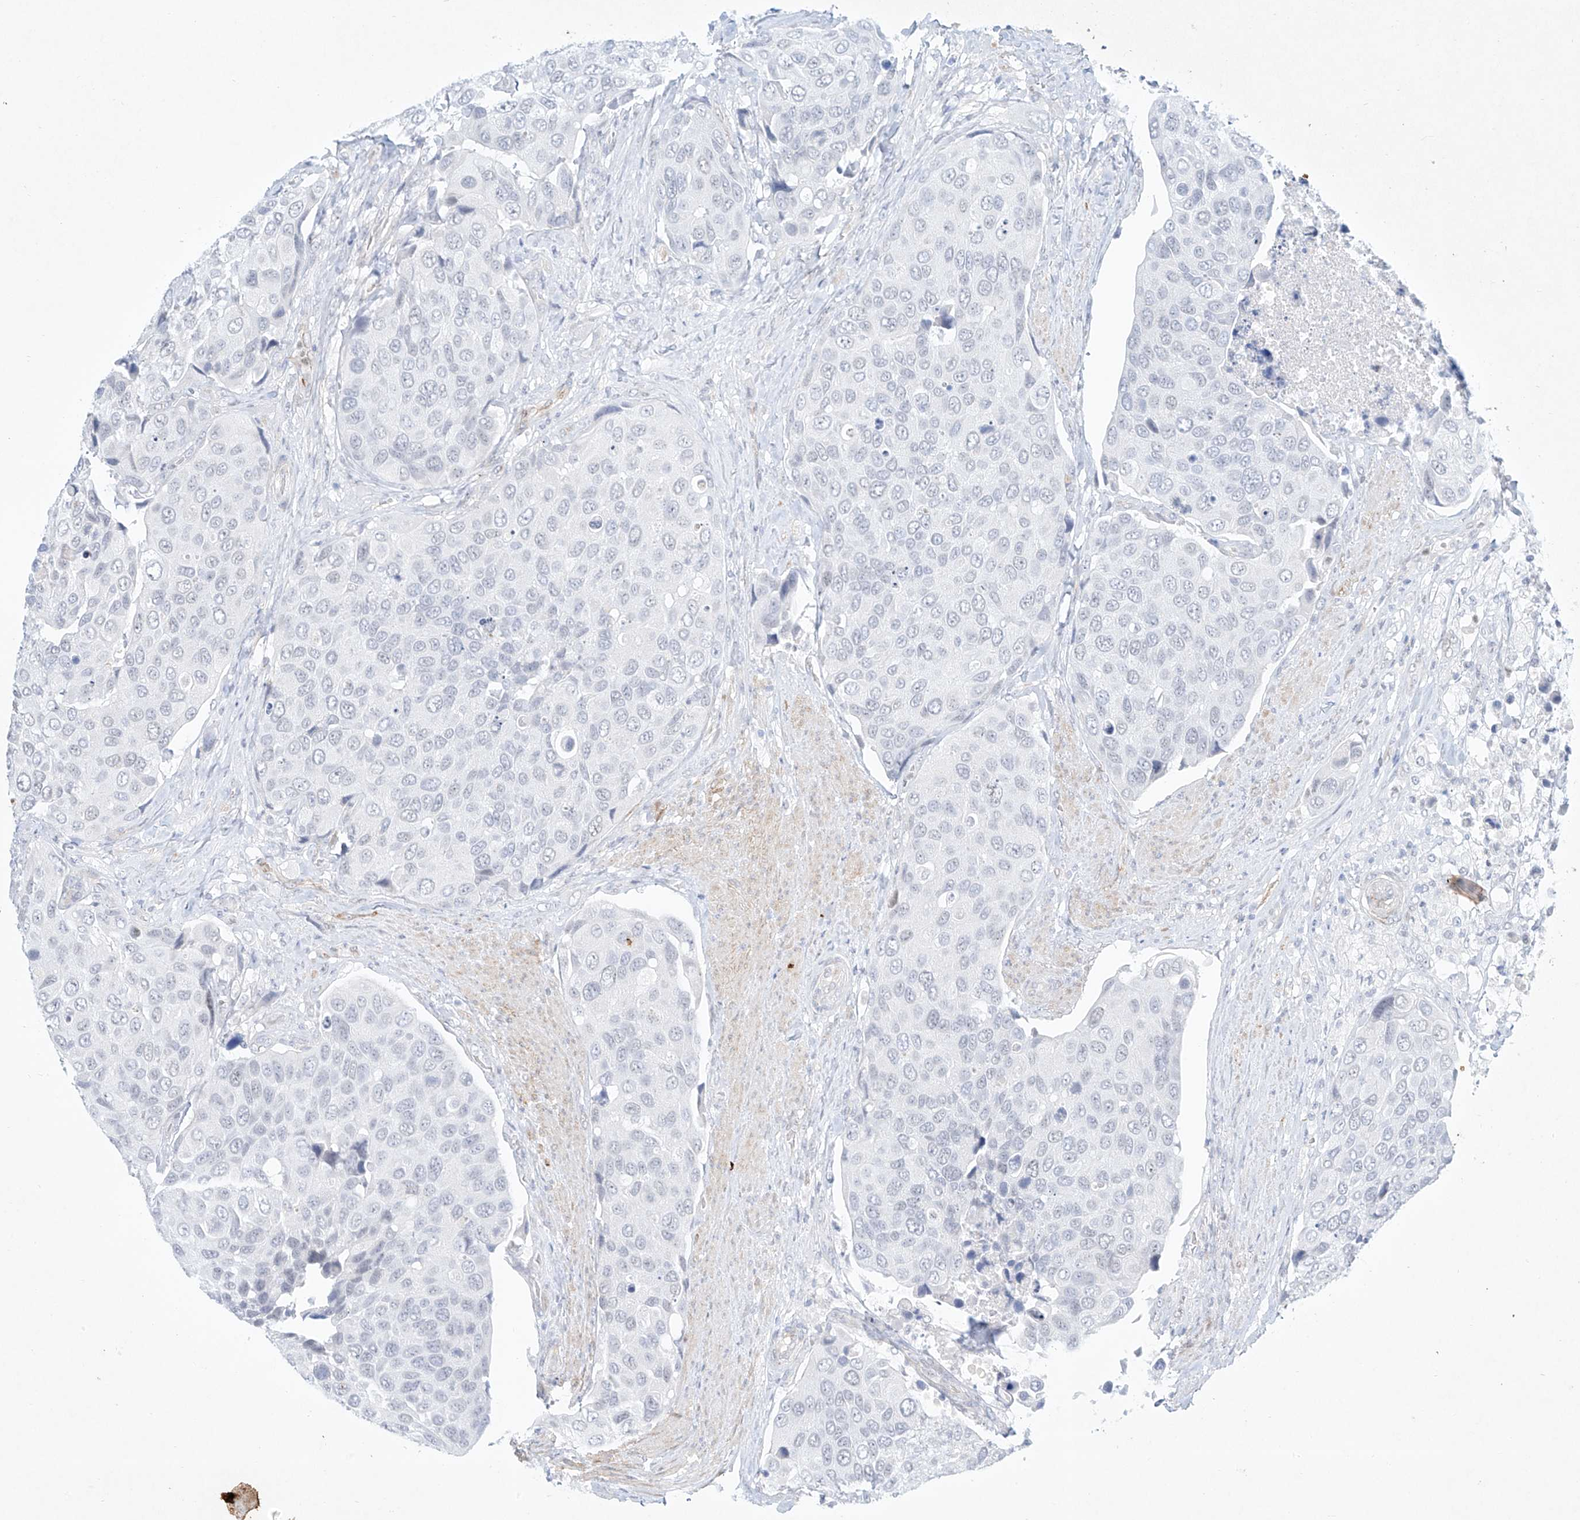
{"staining": {"intensity": "negative", "quantity": "none", "location": "none"}, "tissue": "urothelial cancer", "cell_type": "Tumor cells", "image_type": "cancer", "snomed": [{"axis": "morphology", "description": "Urothelial carcinoma, High grade"}, {"axis": "topography", "description": "Urinary bladder"}], "caption": "This is a photomicrograph of IHC staining of high-grade urothelial carcinoma, which shows no expression in tumor cells.", "gene": "REEP2", "patient": {"sex": "male", "age": 74}}